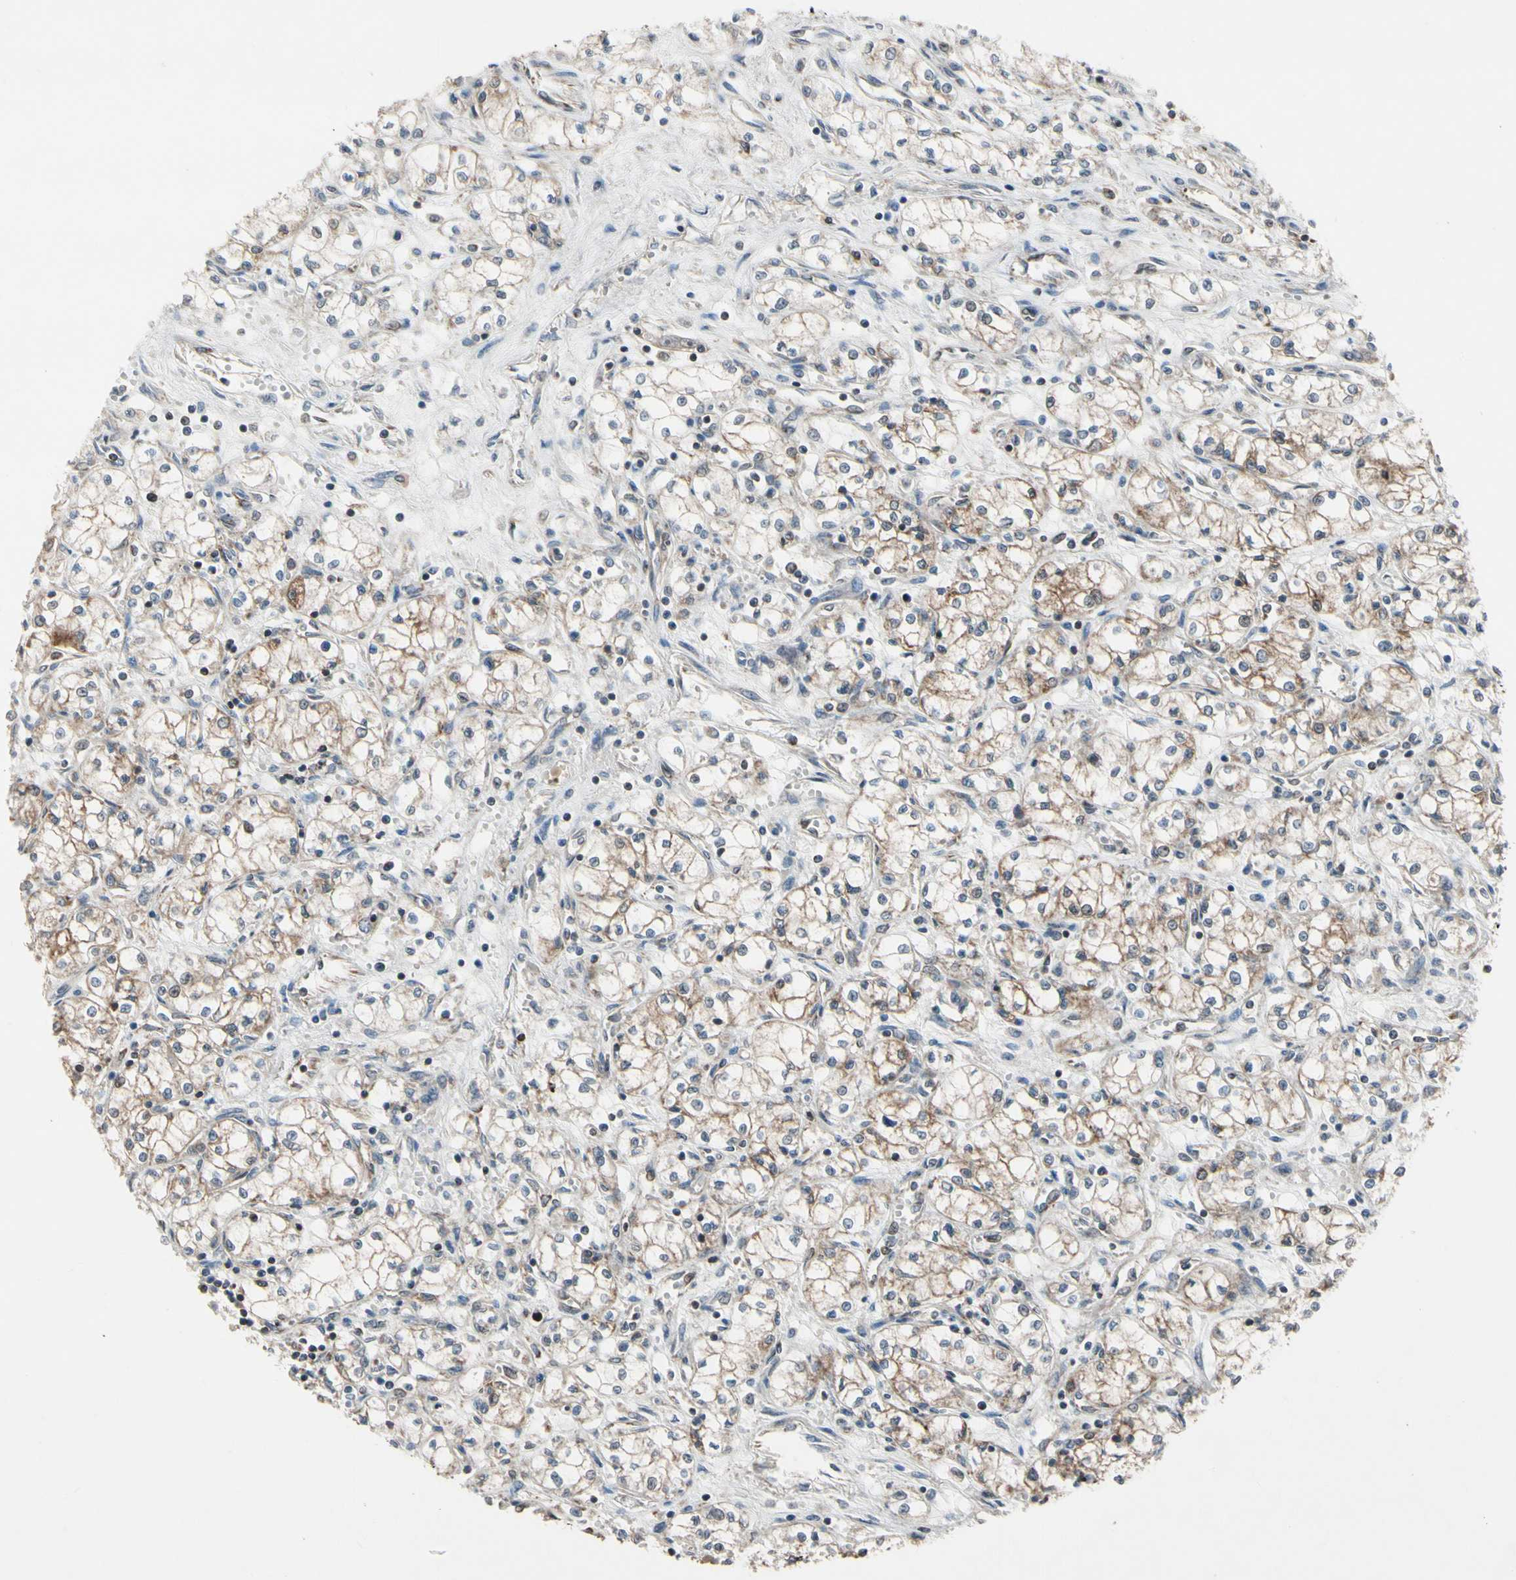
{"staining": {"intensity": "weak", "quantity": ">75%", "location": "cytoplasmic/membranous"}, "tissue": "renal cancer", "cell_type": "Tumor cells", "image_type": "cancer", "snomed": [{"axis": "morphology", "description": "Normal tissue, NOS"}, {"axis": "morphology", "description": "Adenocarcinoma, NOS"}, {"axis": "topography", "description": "Kidney"}], "caption": "This is a photomicrograph of immunohistochemistry staining of renal cancer (adenocarcinoma), which shows weak positivity in the cytoplasmic/membranous of tumor cells.", "gene": "CPT1A", "patient": {"sex": "male", "age": 59}}